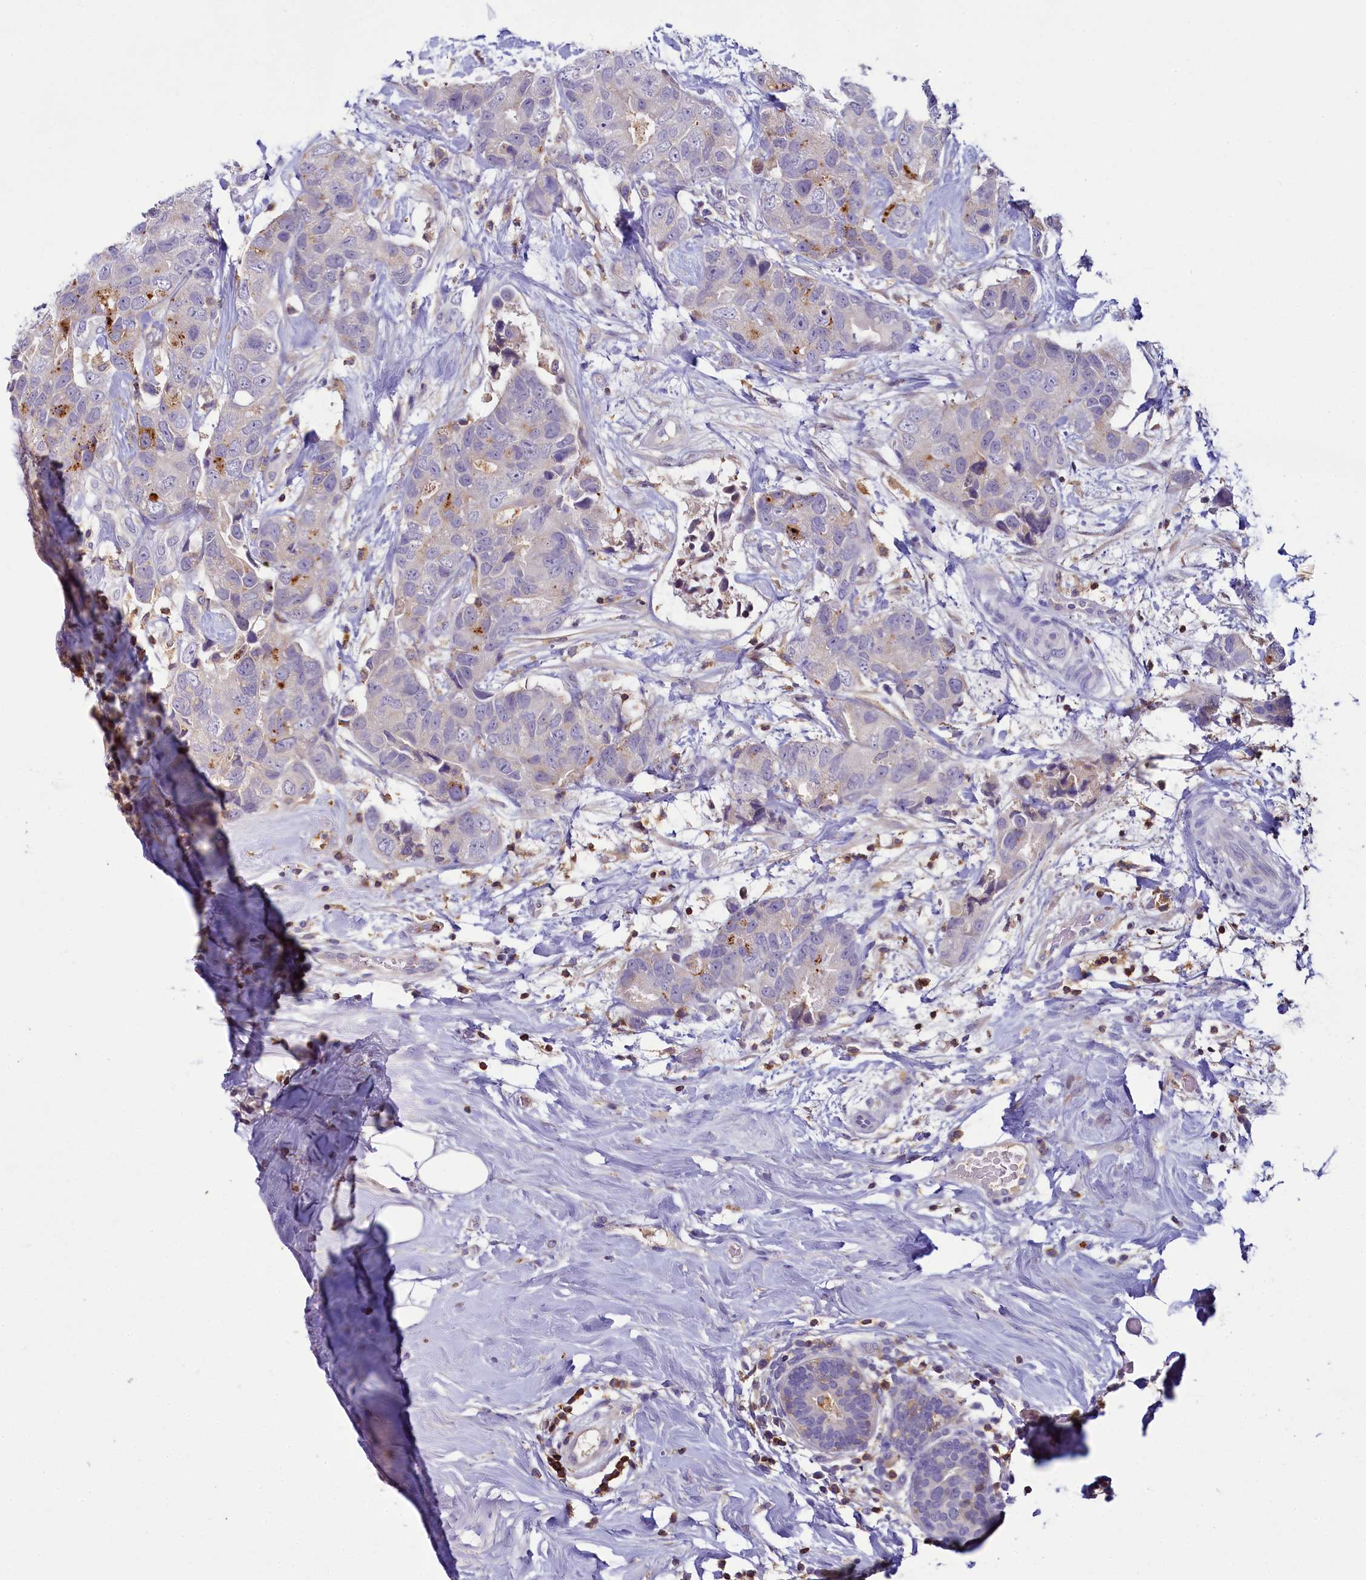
{"staining": {"intensity": "moderate", "quantity": "<25%", "location": "cytoplasmic/membranous"}, "tissue": "breast cancer", "cell_type": "Tumor cells", "image_type": "cancer", "snomed": [{"axis": "morphology", "description": "Duct carcinoma"}, {"axis": "topography", "description": "Breast"}], "caption": "This image demonstrates IHC staining of human breast cancer, with low moderate cytoplasmic/membranous expression in about <25% of tumor cells.", "gene": "FGFR2", "patient": {"sex": "female", "age": 62}}